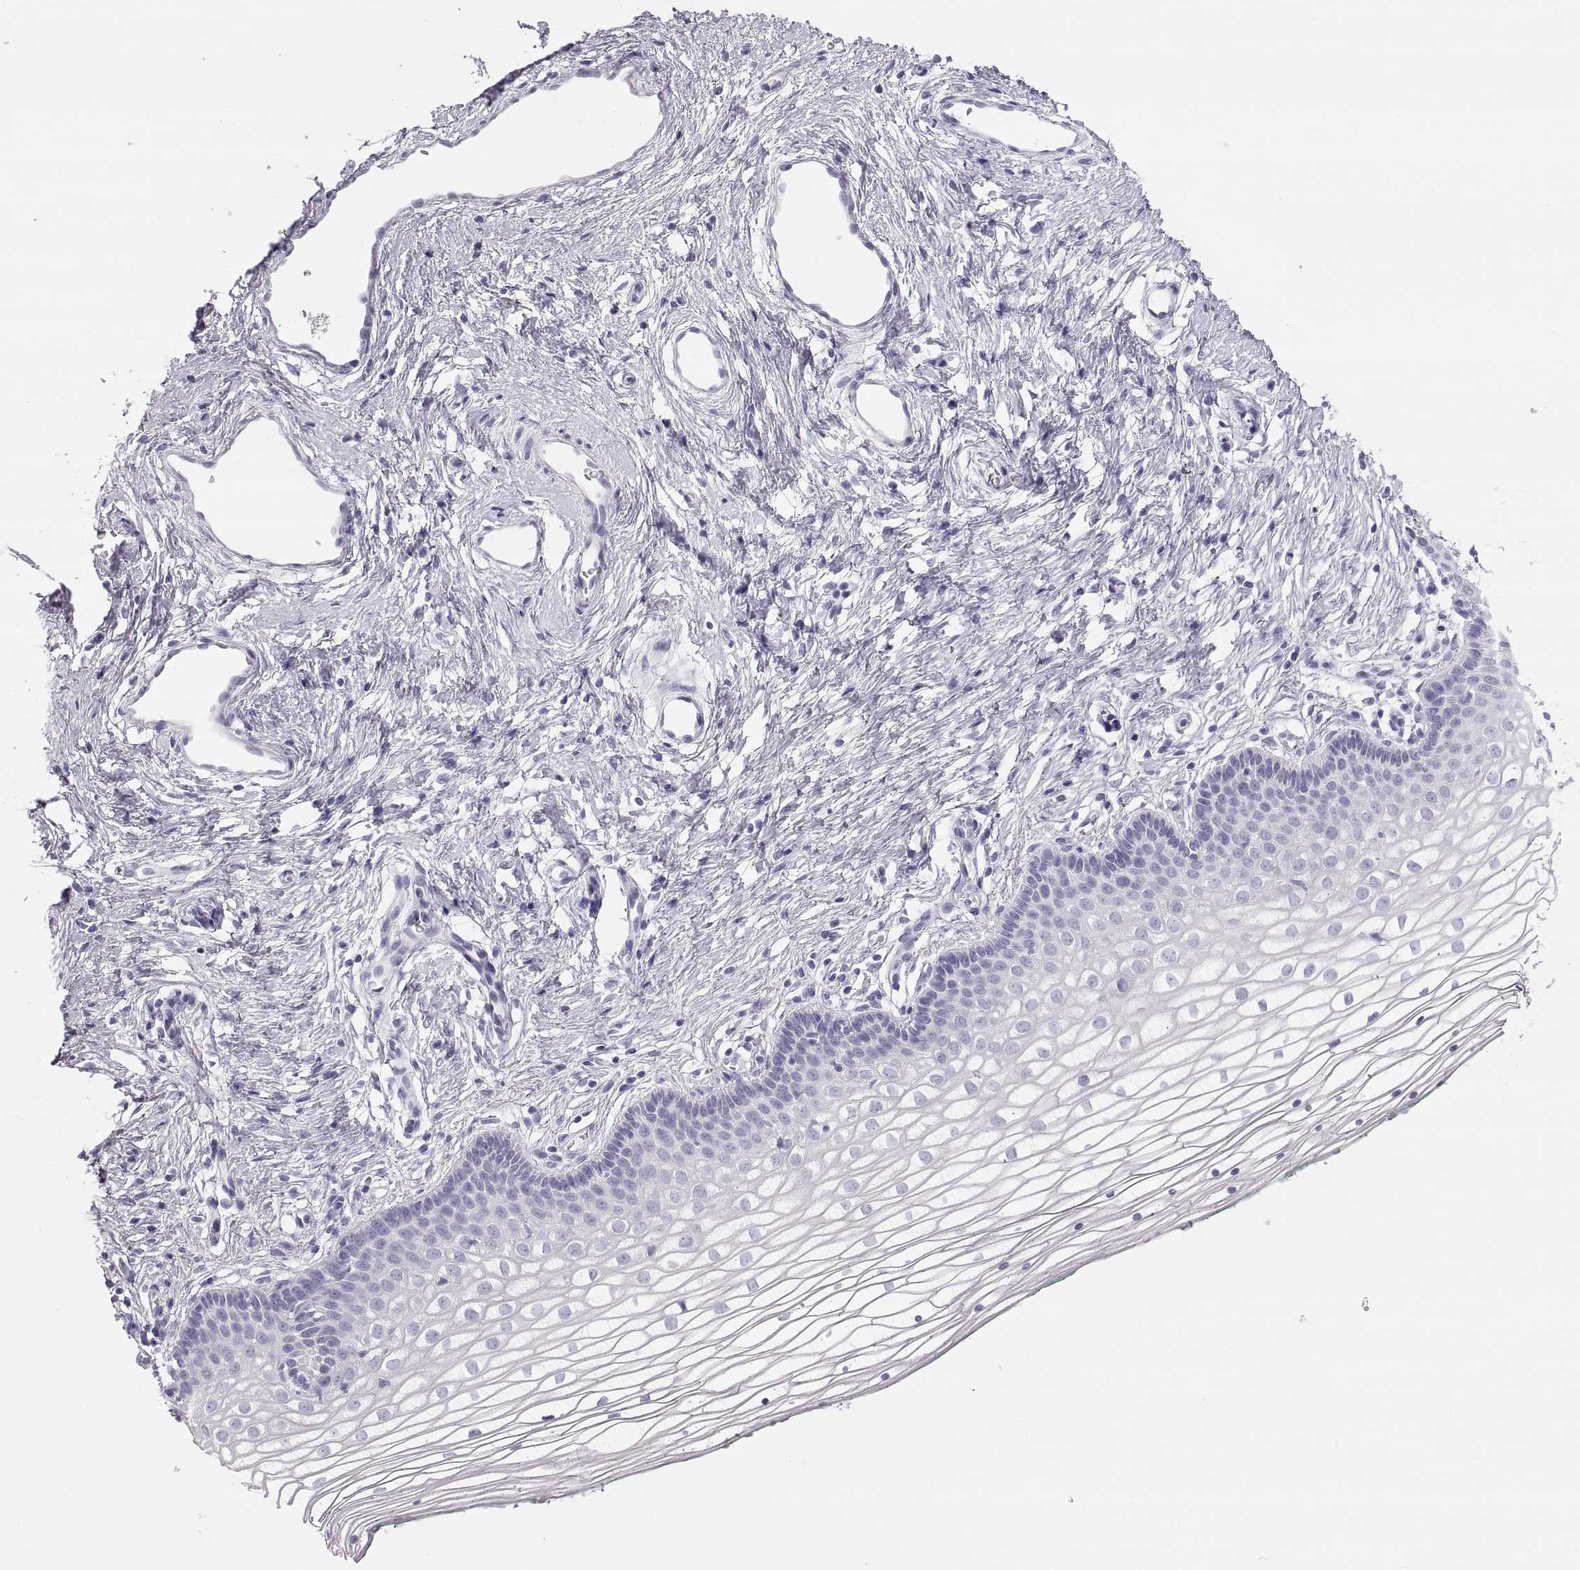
{"staining": {"intensity": "negative", "quantity": "none", "location": "none"}, "tissue": "vagina", "cell_type": "Squamous epithelial cells", "image_type": "normal", "snomed": [{"axis": "morphology", "description": "Normal tissue, NOS"}, {"axis": "topography", "description": "Vagina"}], "caption": "DAB immunohistochemical staining of normal human vagina displays no significant expression in squamous epithelial cells.", "gene": "SEMG1", "patient": {"sex": "female", "age": 36}}